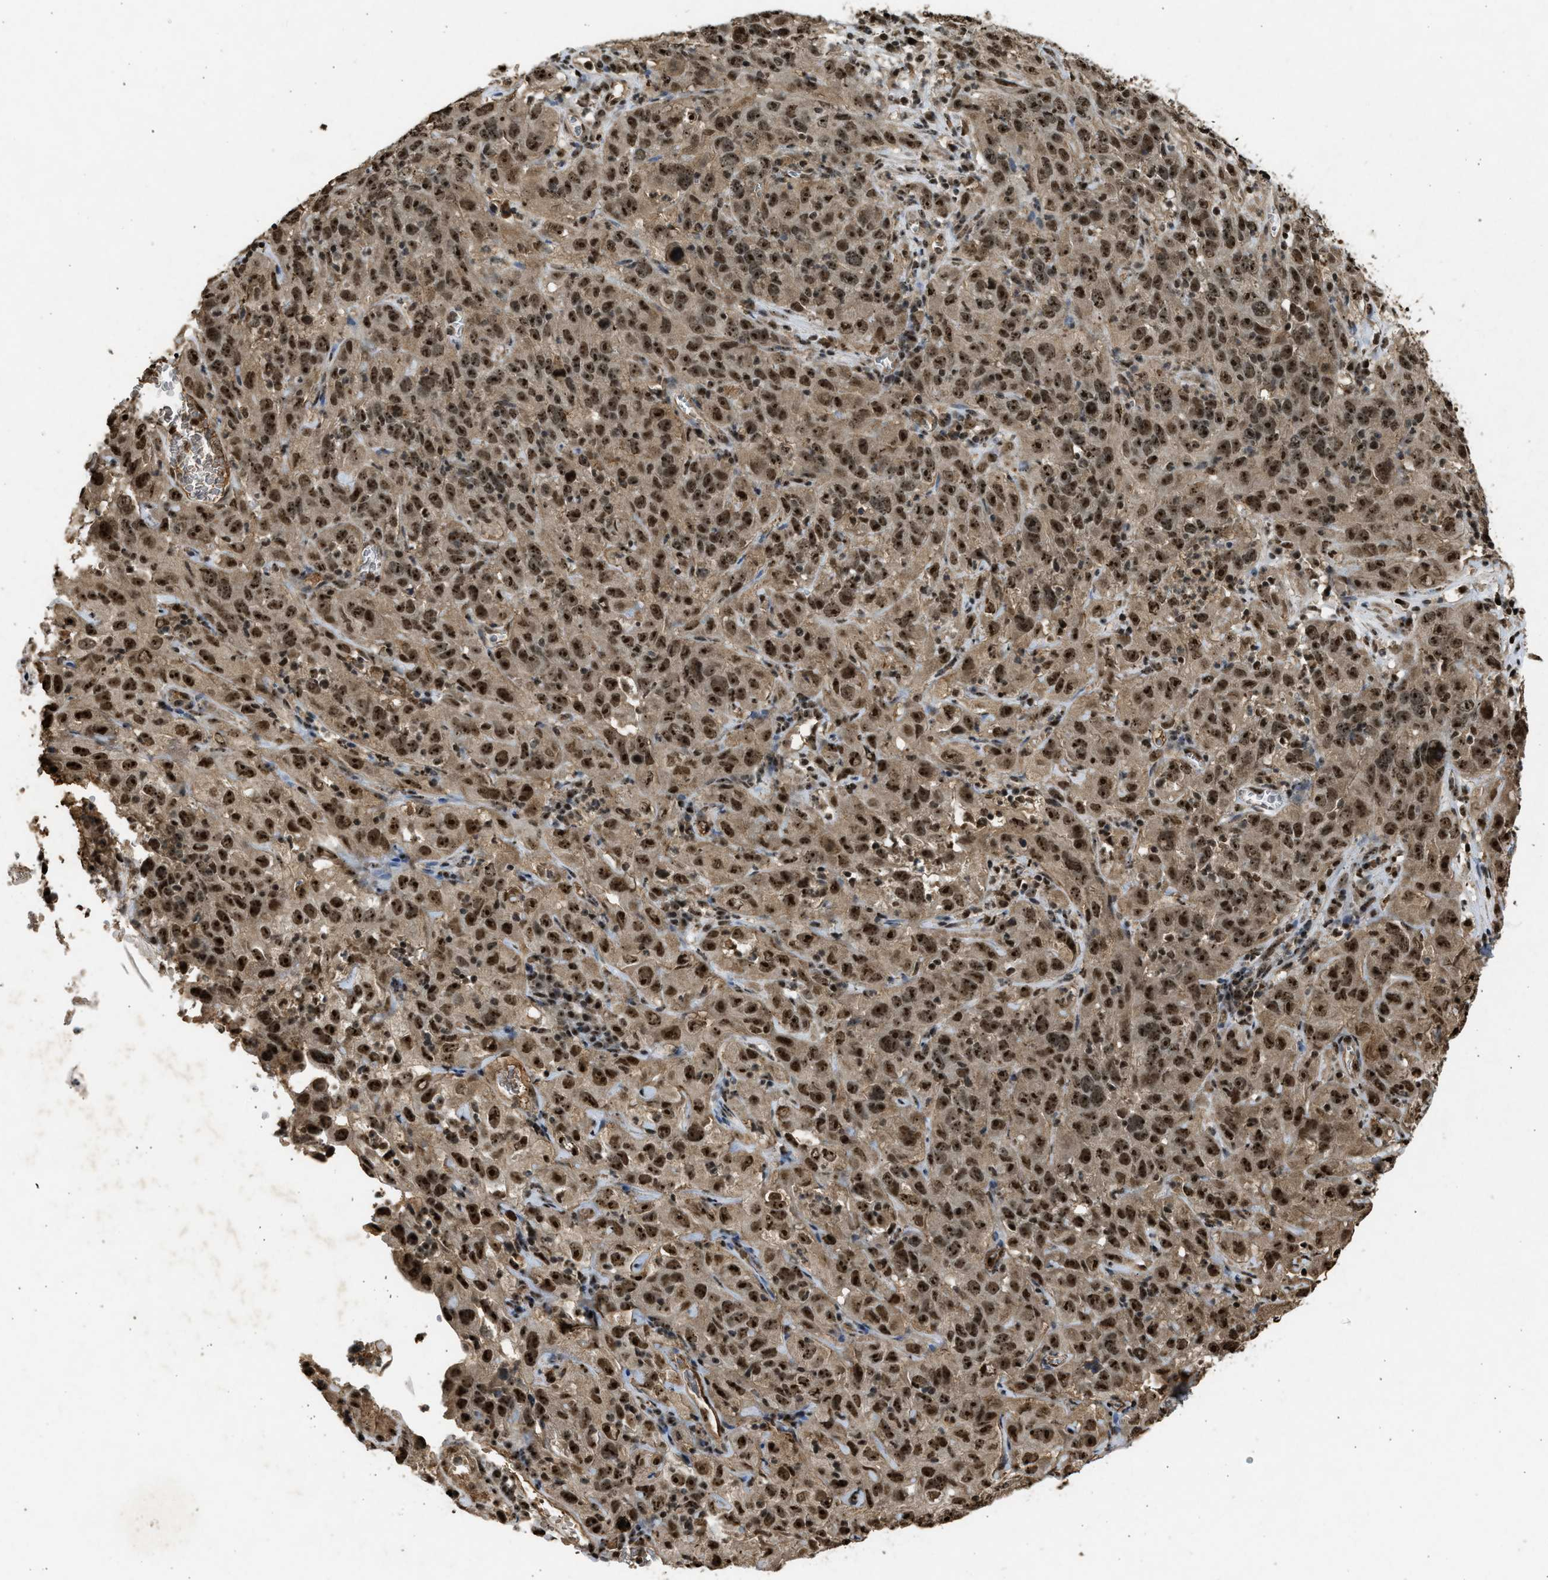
{"staining": {"intensity": "strong", "quantity": ">75%", "location": "cytoplasmic/membranous,nuclear"}, "tissue": "cervical cancer", "cell_type": "Tumor cells", "image_type": "cancer", "snomed": [{"axis": "morphology", "description": "Squamous cell carcinoma, NOS"}, {"axis": "topography", "description": "Cervix"}], "caption": "Approximately >75% of tumor cells in cervical cancer (squamous cell carcinoma) reveal strong cytoplasmic/membranous and nuclear protein positivity as visualized by brown immunohistochemical staining.", "gene": "TFDP2", "patient": {"sex": "female", "age": 32}}